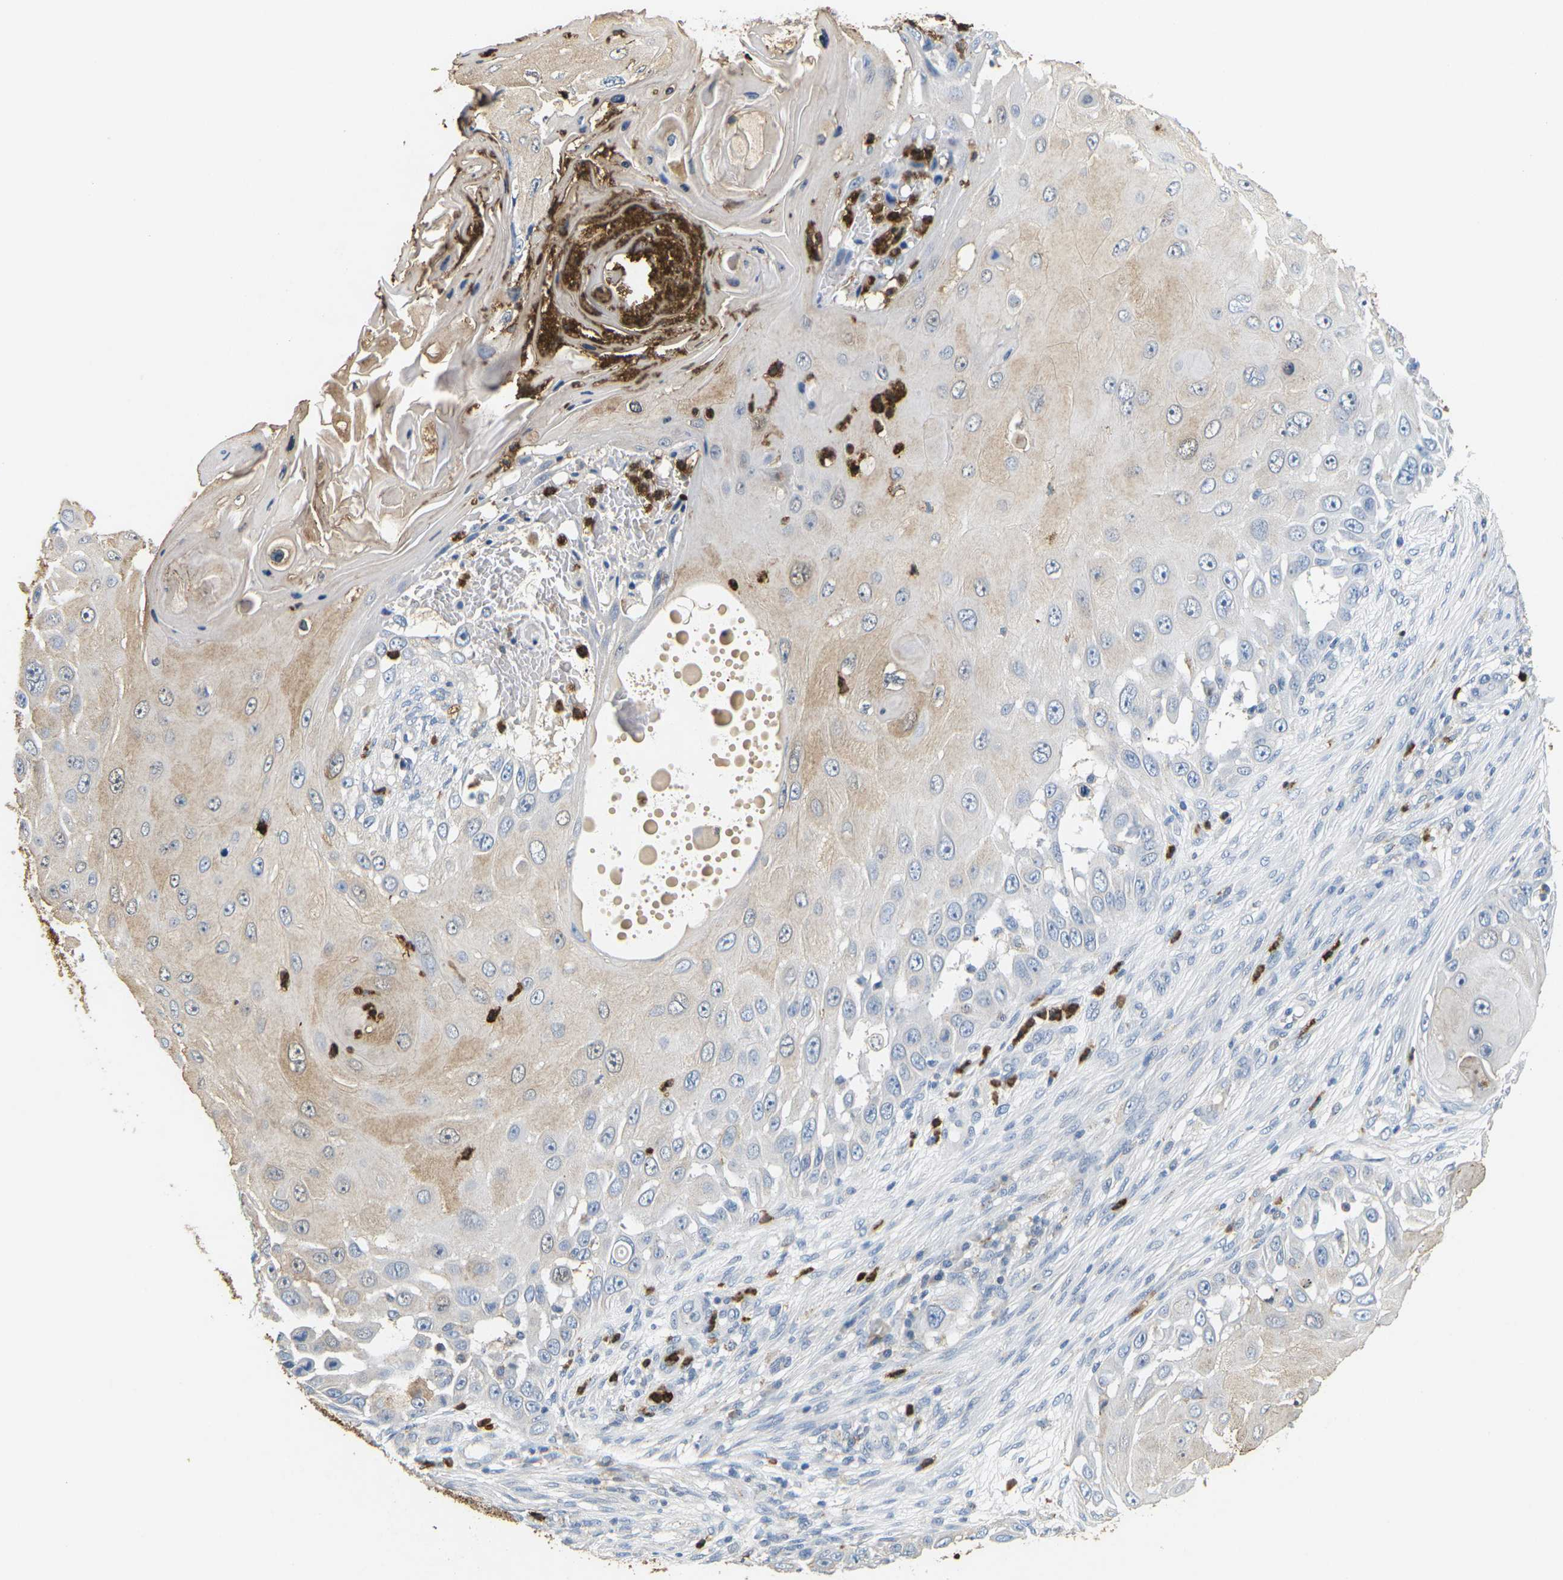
{"staining": {"intensity": "weak", "quantity": "<25%", "location": "cytoplasmic/membranous"}, "tissue": "skin cancer", "cell_type": "Tumor cells", "image_type": "cancer", "snomed": [{"axis": "morphology", "description": "Squamous cell carcinoma, NOS"}, {"axis": "topography", "description": "Skin"}], "caption": "DAB immunohistochemical staining of squamous cell carcinoma (skin) shows no significant expression in tumor cells.", "gene": "ADM", "patient": {"sex": "female", "age": 44}}